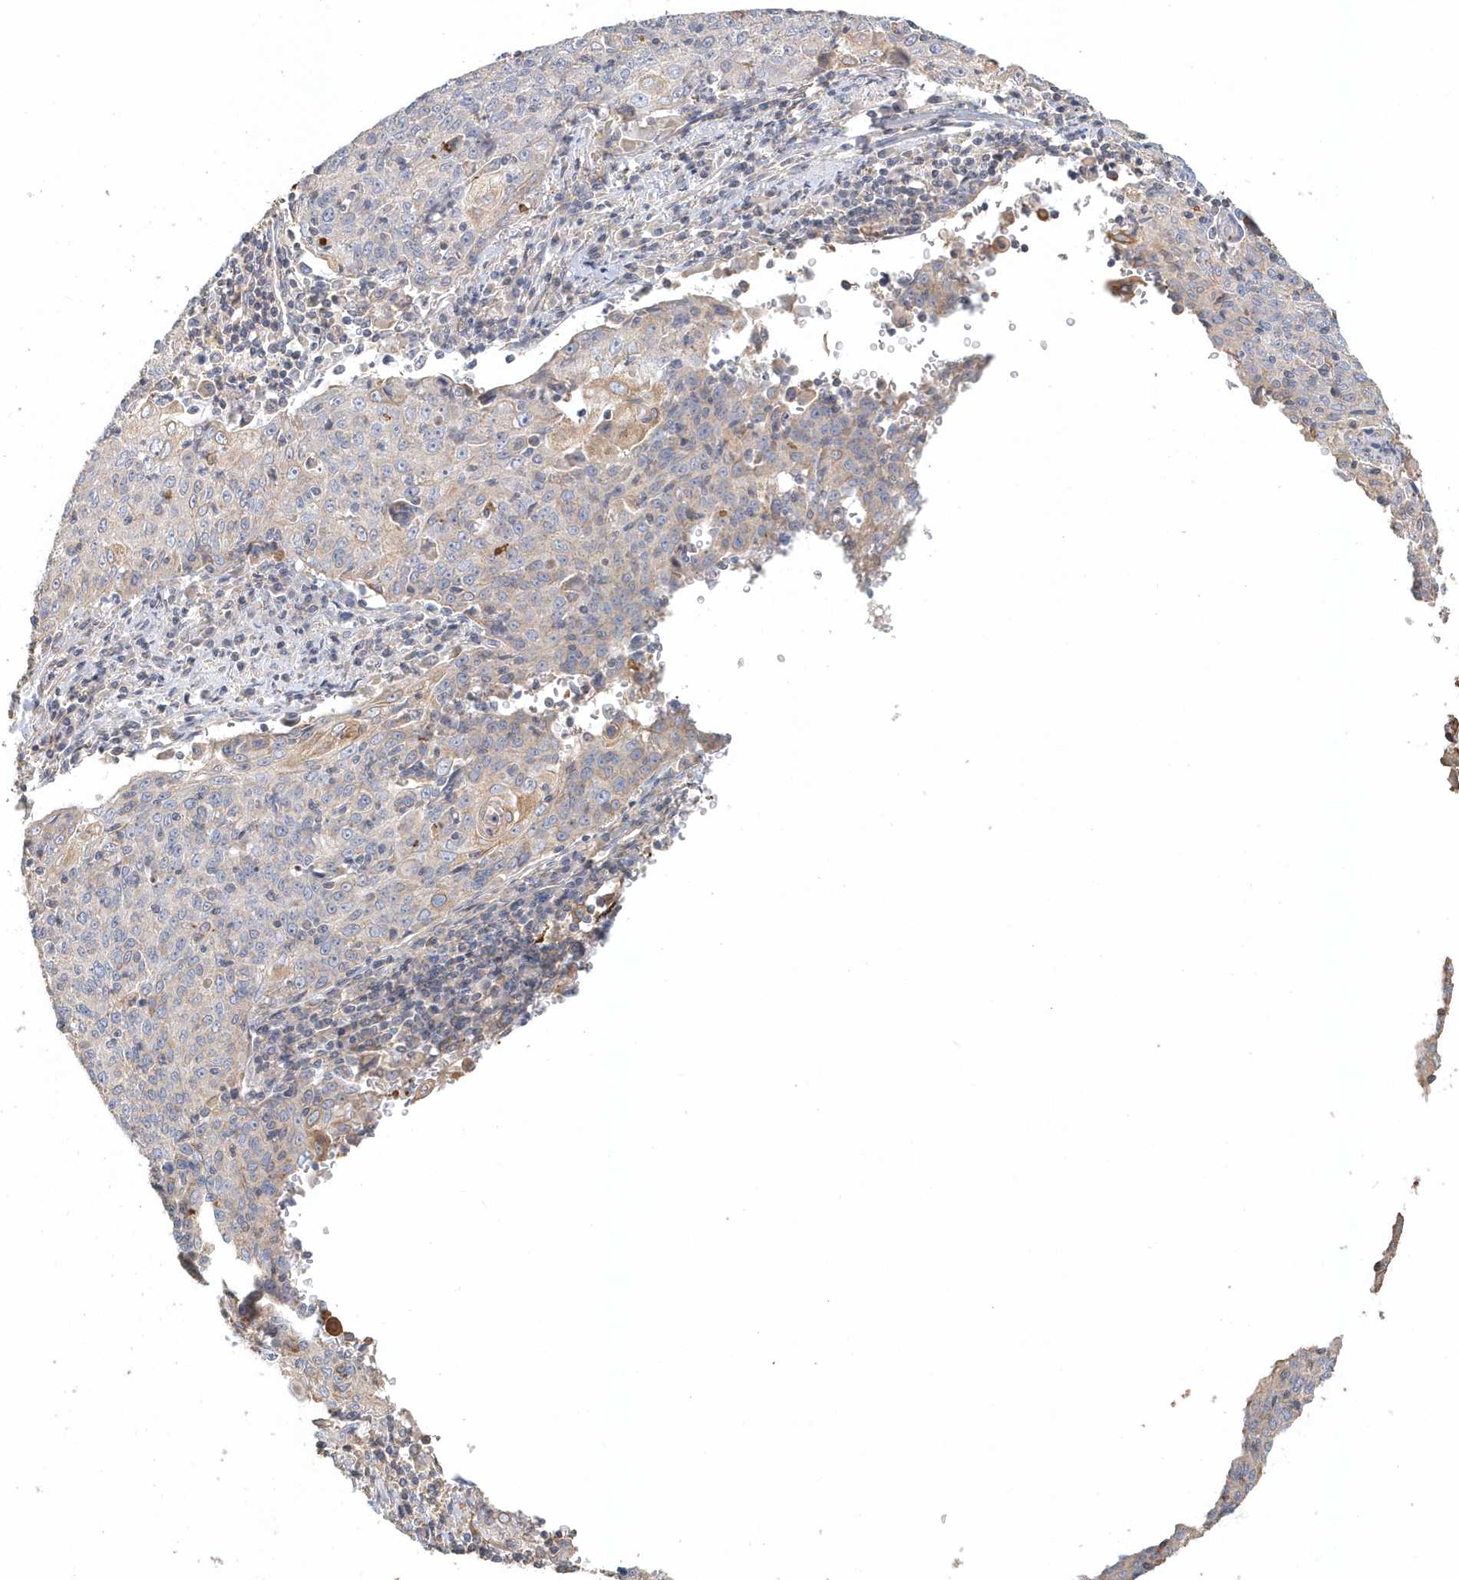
{"staining": {"intensity": "negative", "quantity": "none", "location": "none"}, "tissue": "cervical cancer", "cell_type": "Tumor cells", "image_type": "cancer", "snomed": [{"axis": "morphology", "description": "Squamous cell carcinoma, NOS"}, {"axis": "topography", "description": "Cervix"}], "caption": "Tumor cells show no significant staining in cervical squamous cell carcinoma.", "gene": "MMRN1", "patient": {"sex": "female", "age": 48}}